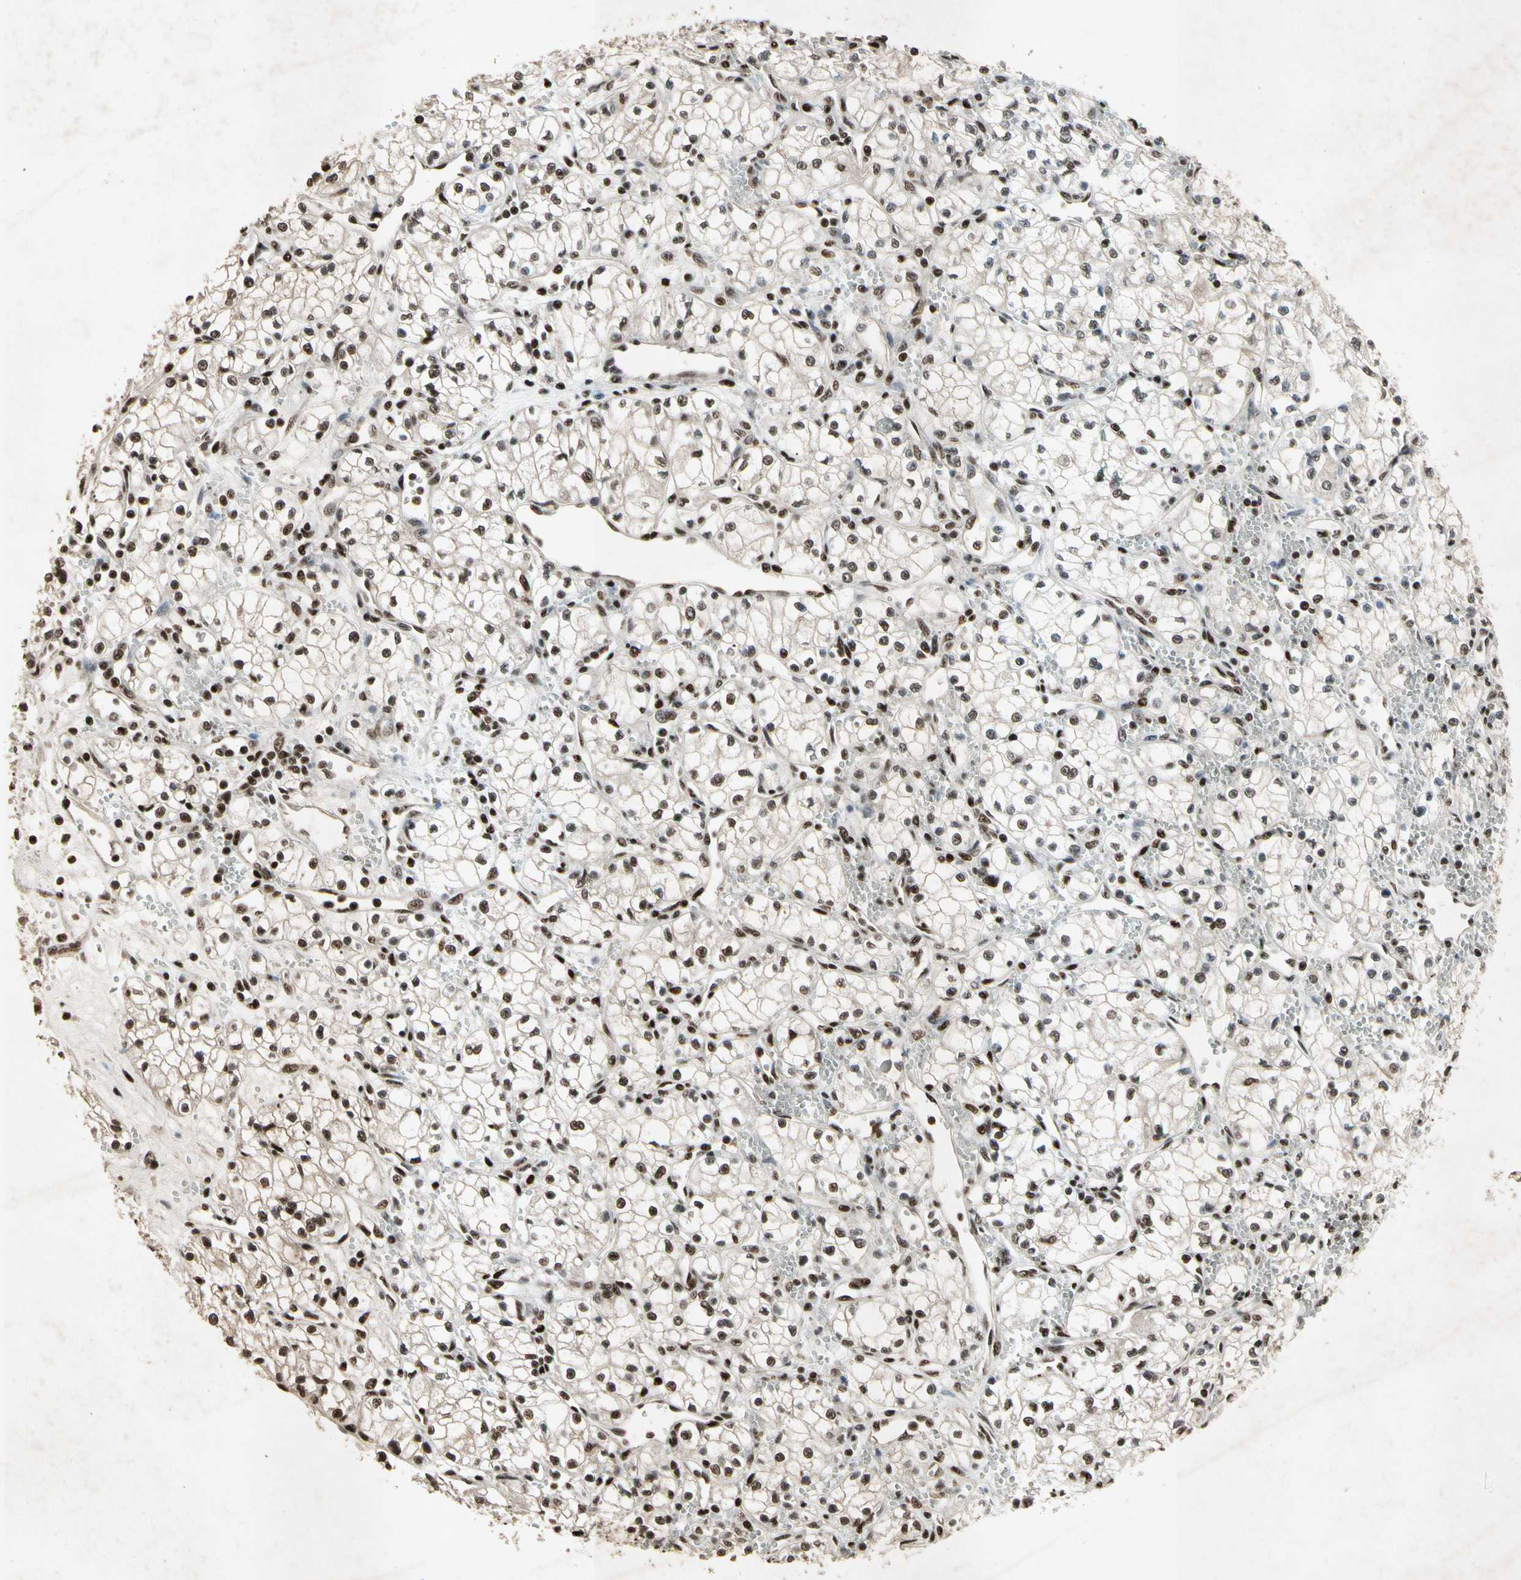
{"staining": {"intensity": "strong", "quantity": "25%-75%", "location": "nuclear"}, "tissue": "renal cancer", "cell_type": "Tumor cells", "image_type": "cancer", "snomed": [{"axis": "morphology", "description": "Normal tissue, NOS"}, {"axis": "morphology", "description": "Adenocarcinoma, NOS"}, {"axis": "topography", "description": "Kidney"}], "caption": "A brown stain highlights strong nuclear staining of a protein in adenocarcinoma (renal) tumor cells.", "gene": "TBX2", "patient": {"sex": "male", "age": 59}}